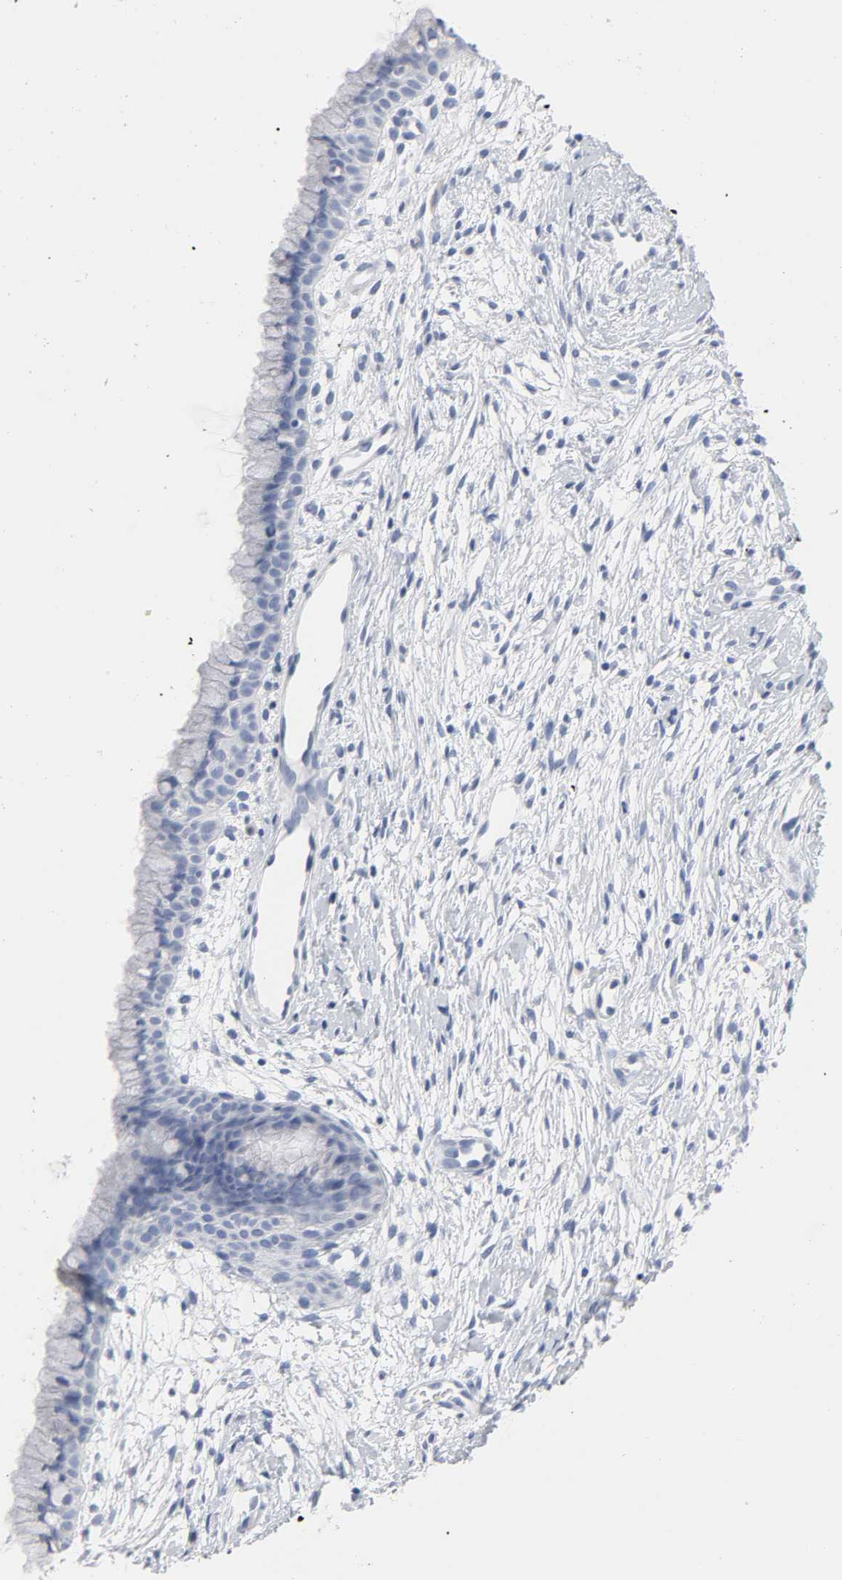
{"staining": {"intensity": "negative", "quantity": "none", "location": "none"}, "tissue": "cervix", "cell_type": "Glandular cells", "image_type": "normal", "snomed": [{"axis": "morphology", "description": "Normal tissue, NOS"}, {"axis": "topography", "description": "Cervix"}], "caption": "The IHC image has no significant staining in glandular cells of cervix.", "gene": "ACP3", "patient": {"sex": "female", "age": 39}}